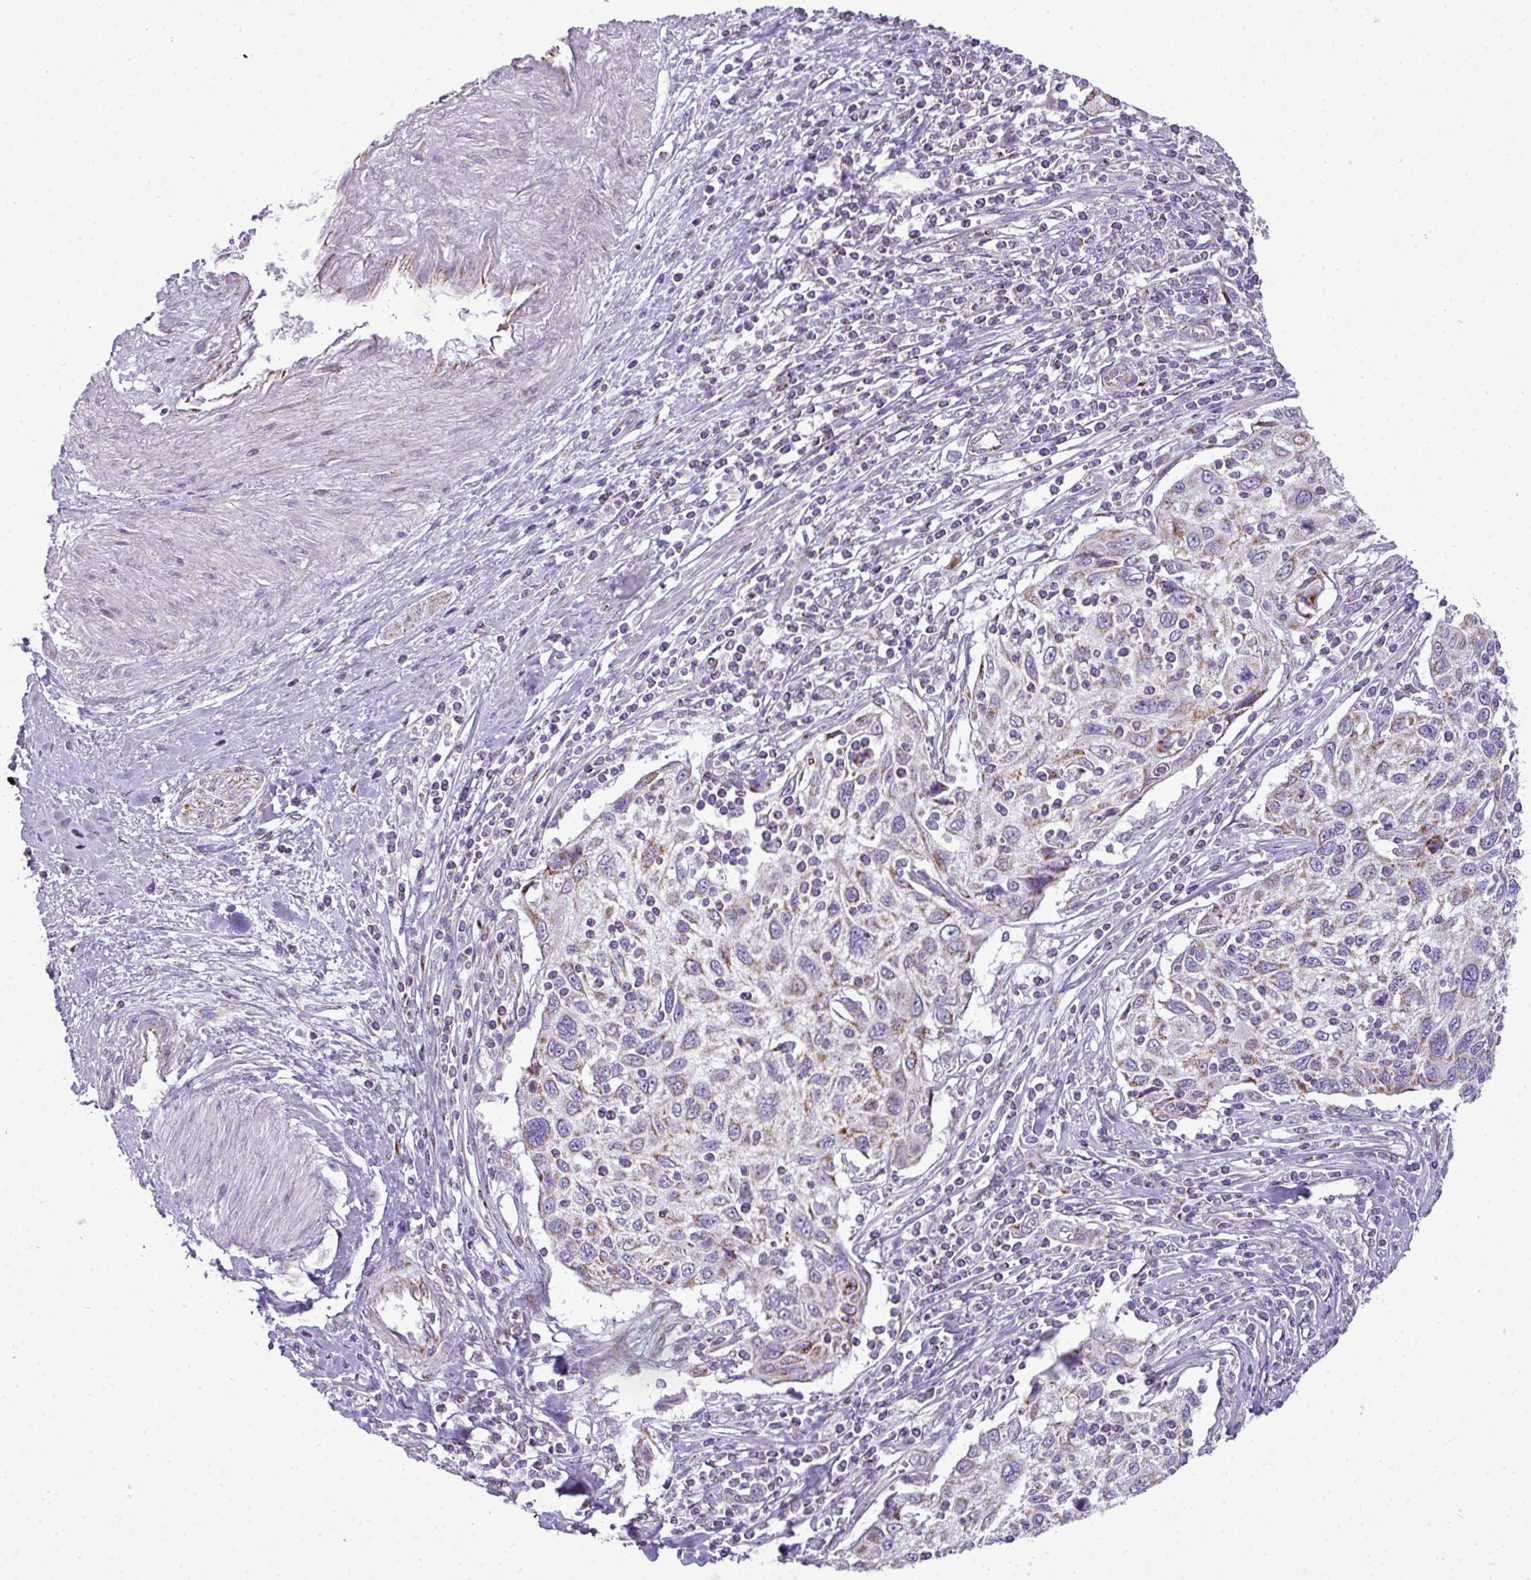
{"staining": {"intensity": "weak", "quantity": "25%-75%", "location": "cytoplasmic/membranous"}, "tissue": "cervical cancer", "cell_type": "Tumor cells", "image_type": "cancer", "snomed": [{"axis": "morphology", "description": "Squamous cell carcinoma, NOS"}, {"axis": "topography", "description": "Cervix"}], "caption": "About 25%-75% of tumor cells in squamous cell carcinoma (cervical) demonstrate weak cytoplasmic/membranous protein staining as visualized by brown immunohistochemical staining.", "gene": "ZNF81", "patient": {"sex": "female", "age": 70}}